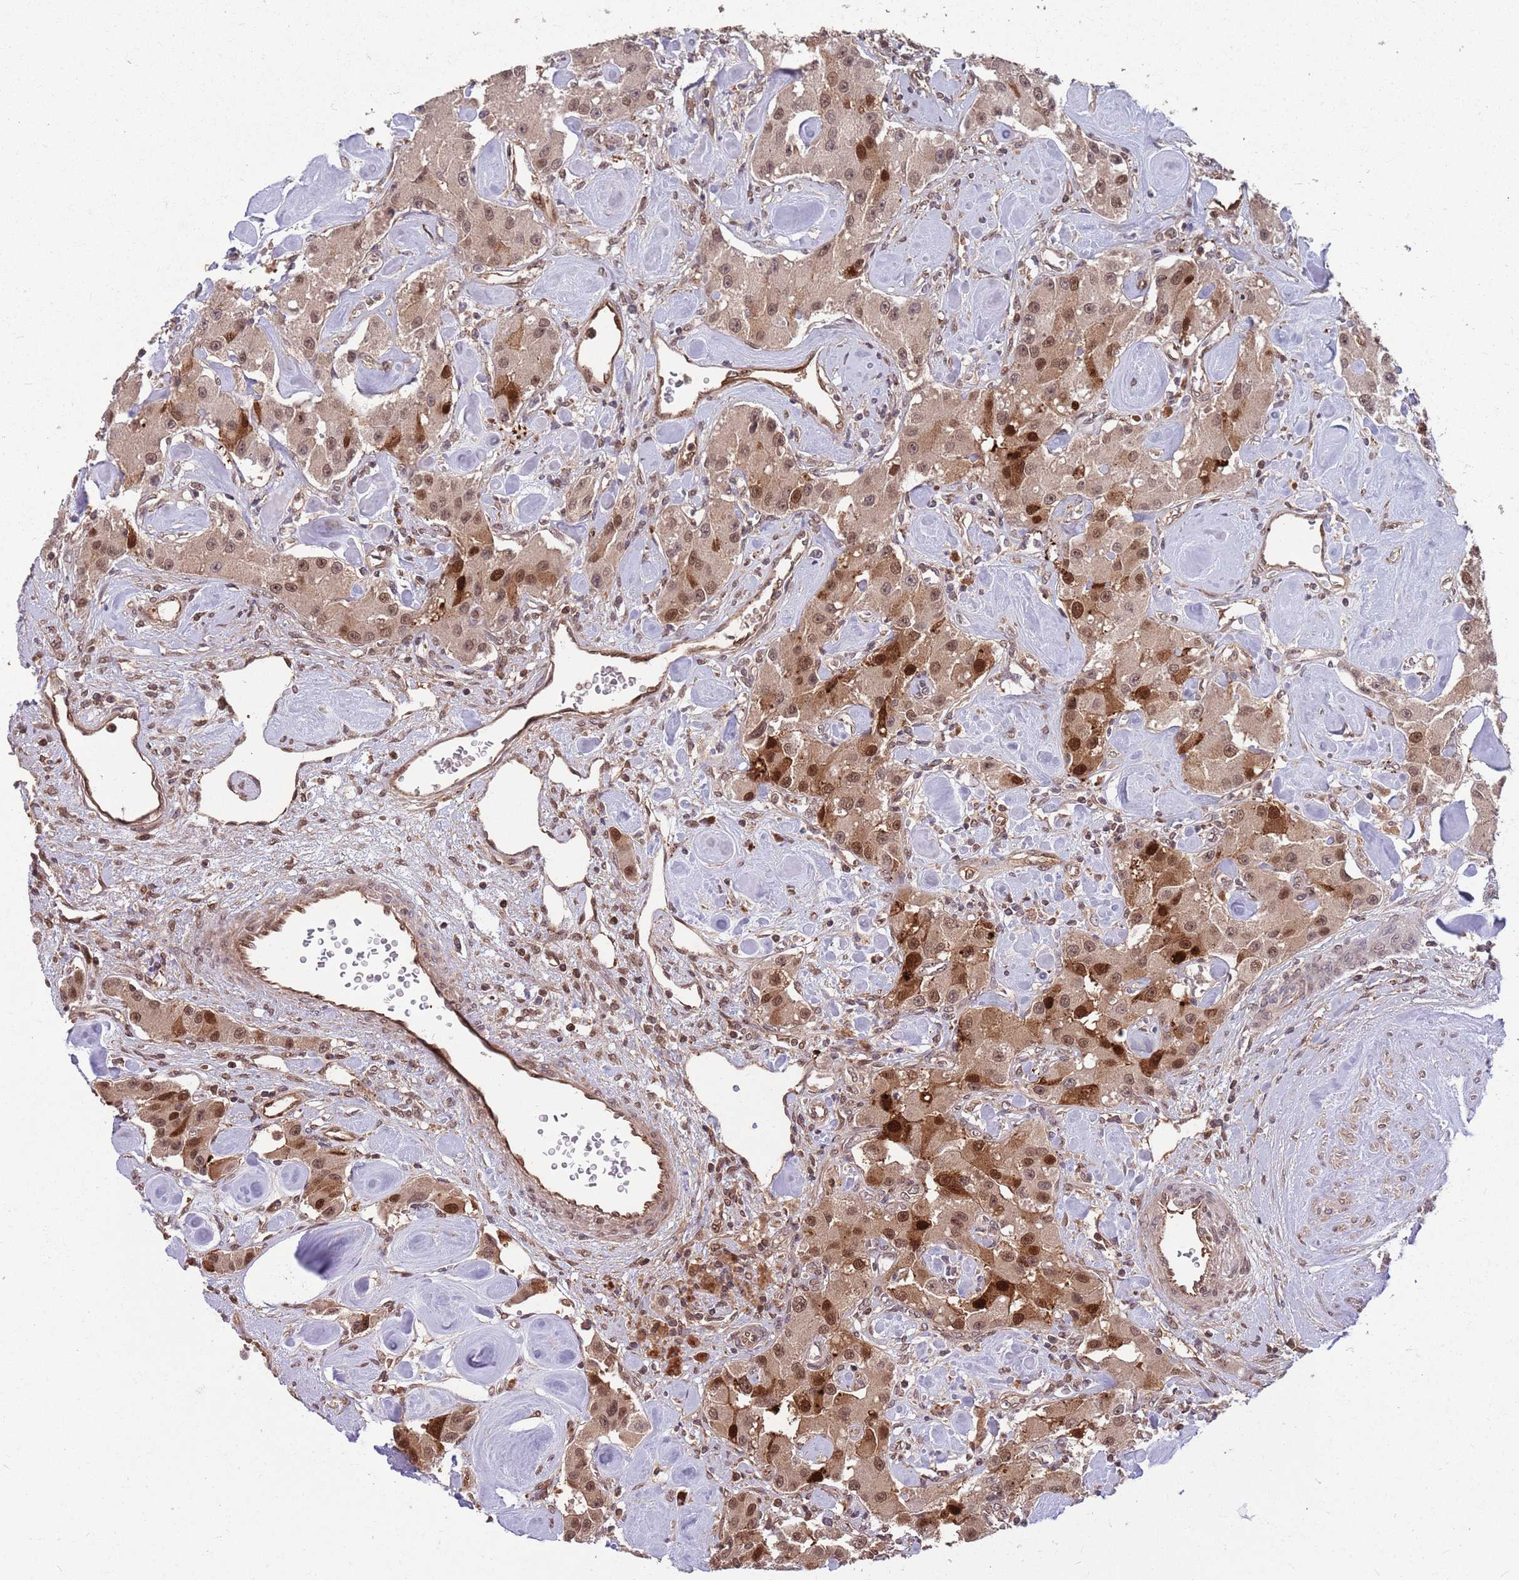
{"staining": {"intensity": "strong", "quantity": "25%-75%", "location": "cytoplasmic/membranous,nuclear"}, "tissue": "carcinoid", "cell_type": "Tumor cells", "image_type": "cancer", "snomed": [{"axis": "morphology", "description": "Carcinoid, malignant, NOS"}, {"axis": "topography", "description": "Pancreas"}], "caption": "Carcinoid stained with DAB immunohistochemistry shows high levels of strong cytoplasmic/membranous and nuclear expression in approximately 25%-75% of tumor cells.", "gene": "SALL1", "patient": {"sex": "male", "age": 41}}